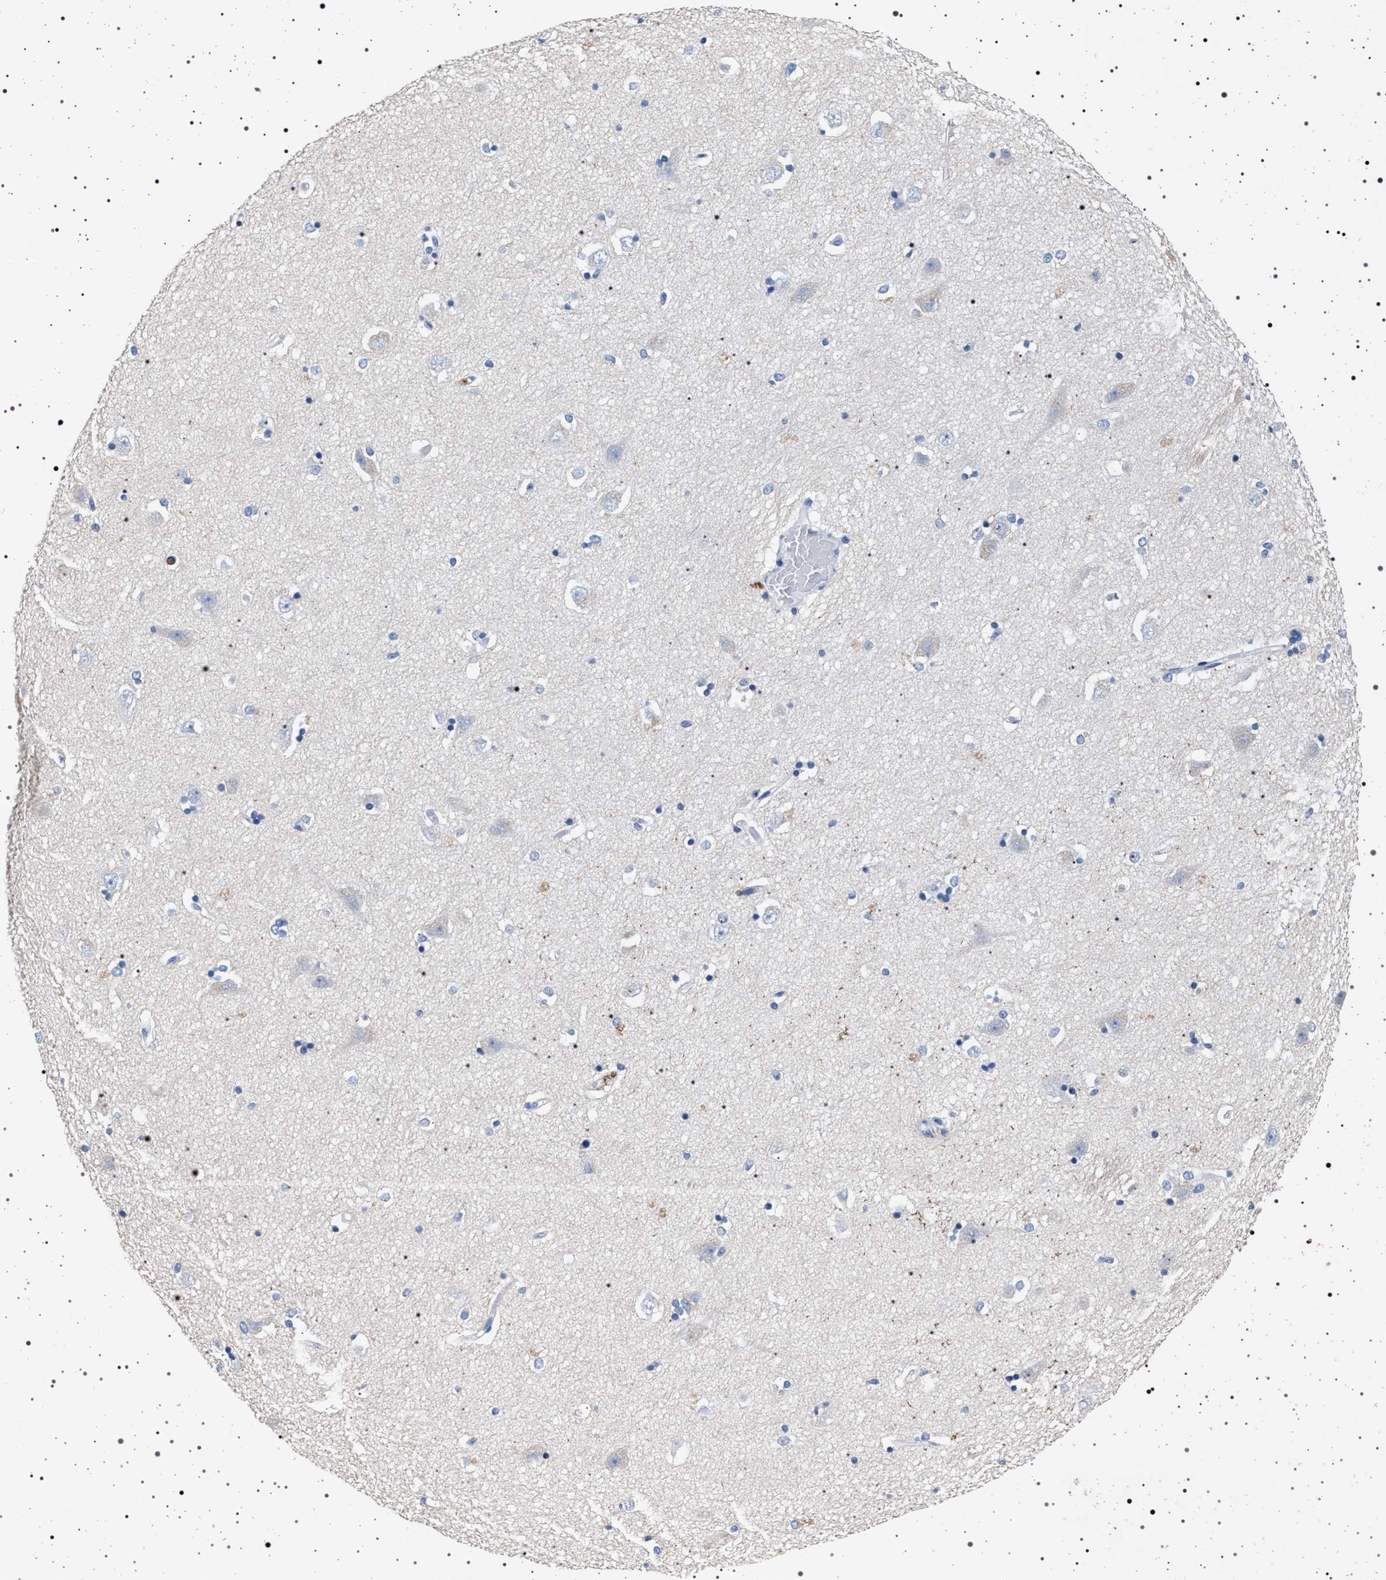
{"staining": {"intensity": "negative", "quantity": "none", "location": "none"}, "tissue": "hippocampus", "cell_type": "Glial cells", "image_type": "normal", "snomed": [{"axis": "morphology", "description": "Normal tissue, NOS"}, {"axis": "topography", "description": "Hippocampus"}], "caption": "Immunohistochemistry histopathology image of unremarkable human hippocampus stained for a protein (brown), which demonstrates no staining in glial cells. (Stains: DAB (3,3'-diaminobenzidine) IHC with hematoxylin counter stain, Microscopy: brightfield microscopy at high magnification).", "gene": "NAT9", "patient": {"sex": "male", "age": 45}}